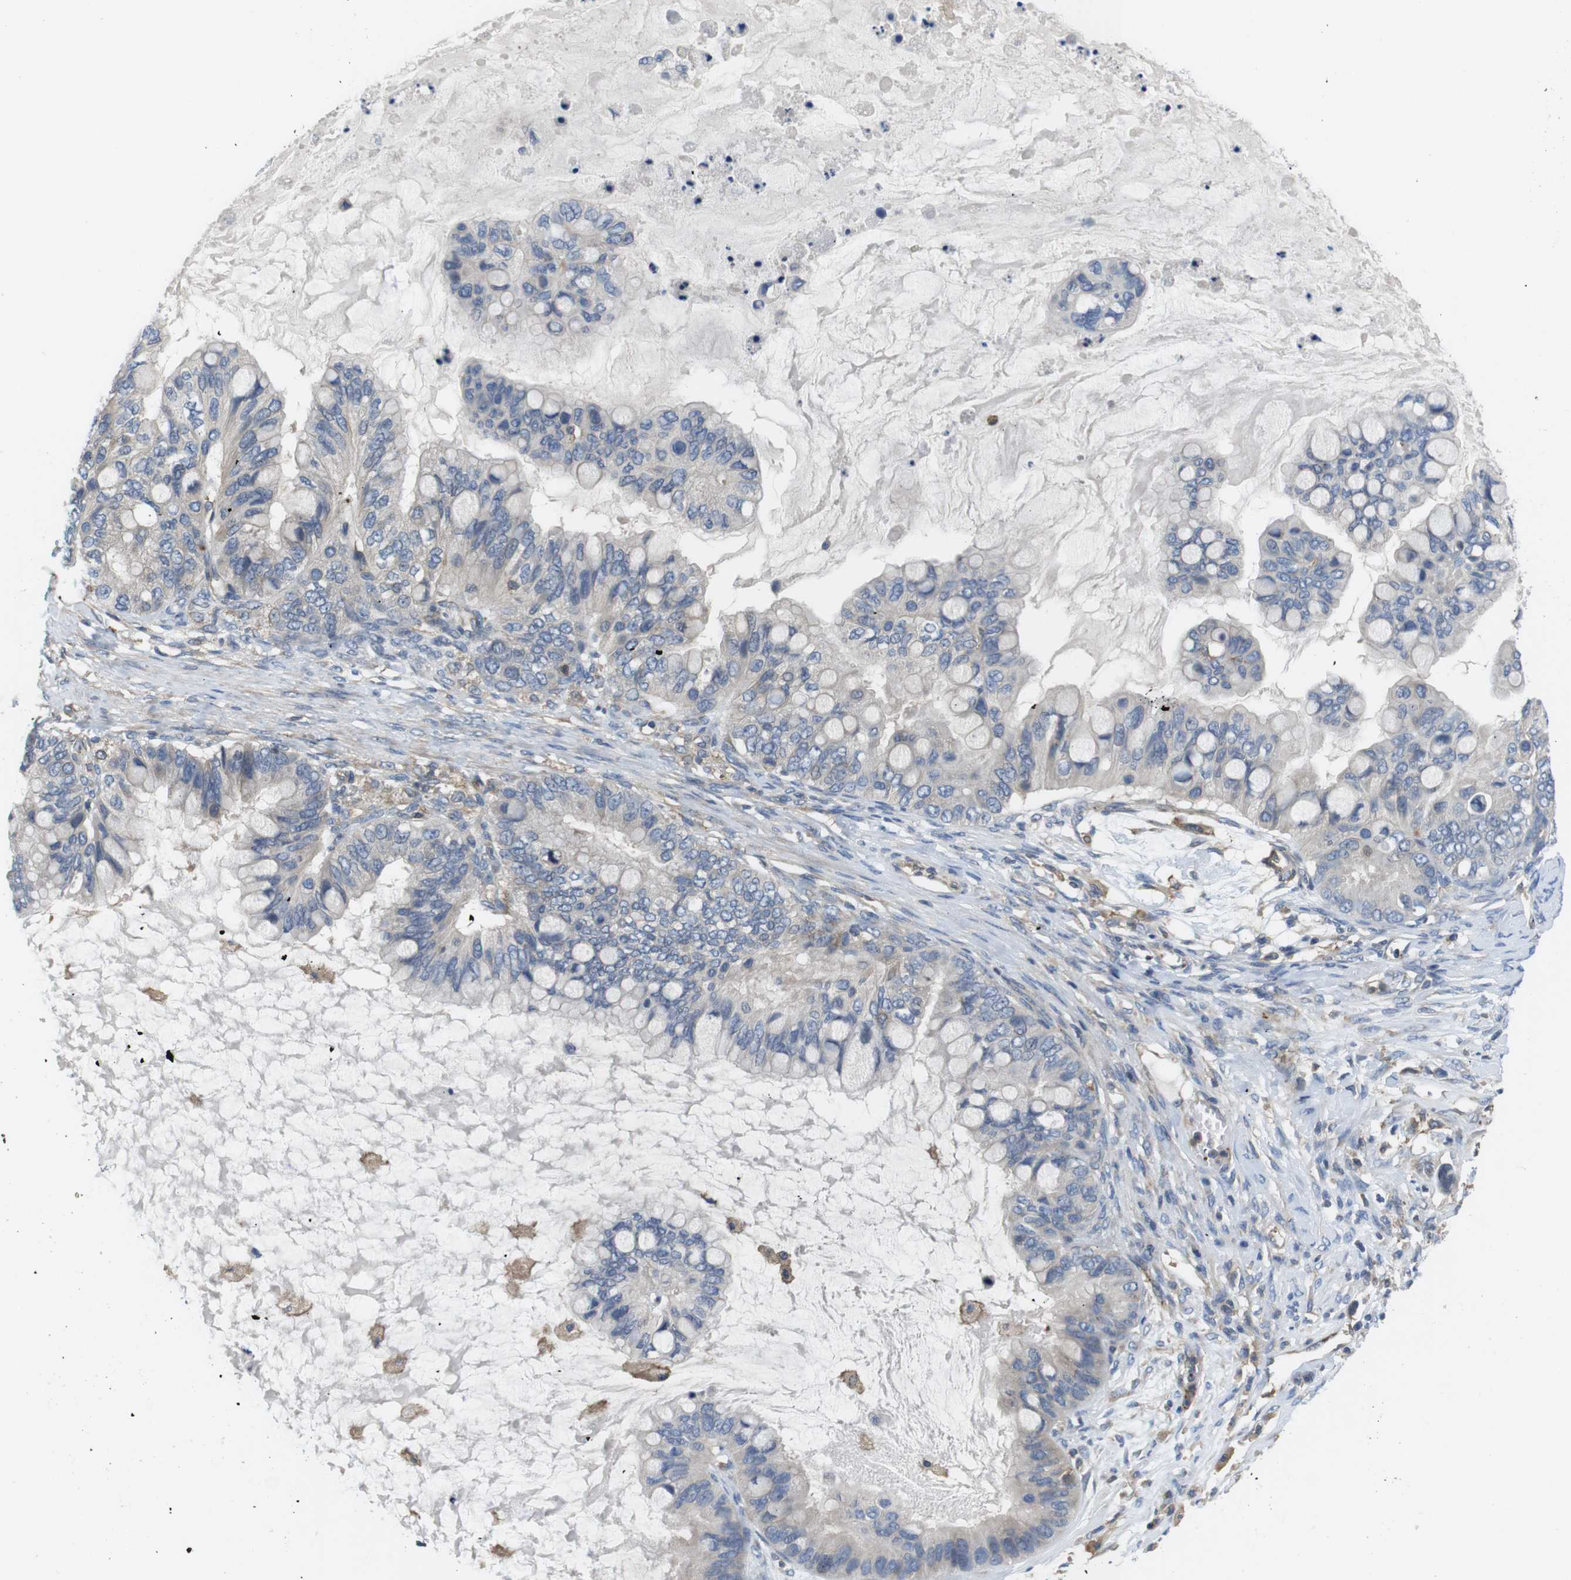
{"staining": {"intensity": "negative", "quantity": "none", "location": "none"}, "tissue": "ovarian cancer", "cell_type": "Tumor cells", "image_type": "cancer", "snomed": [{"axis": "morphology", "description": "Cystadenocarcinoma, mucinous, NOS"}, {"axis": "topography", "description": "Ovary"}], "caption": "Tumor cells show no significant positivity in ovarian mucinous cystadenocarcinoma. (IHC, brightfield microscopy, high magnification).", "gene": "HERPUD2", "patient": {"sex": "female", "age": 80}}